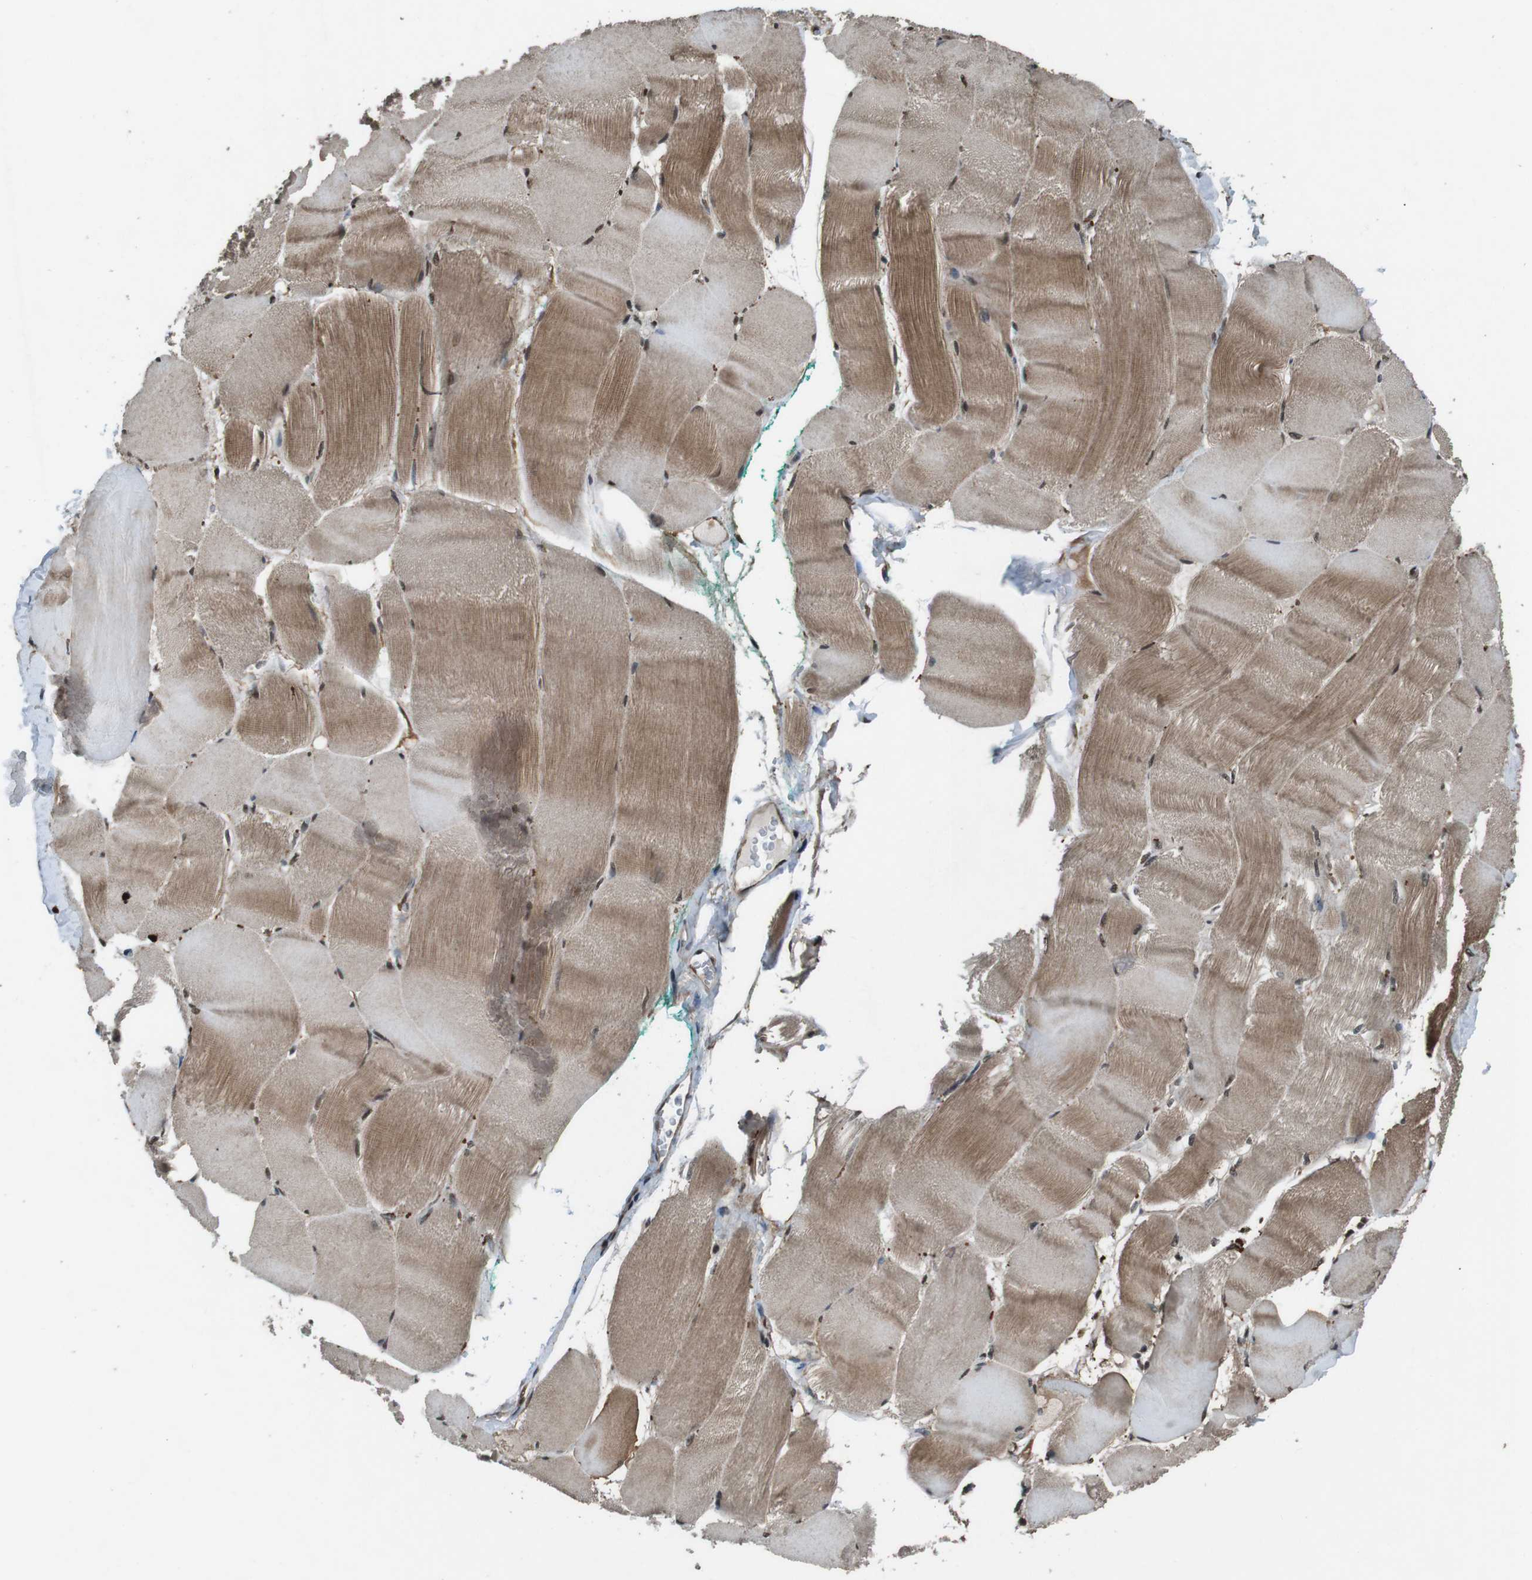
{"staining": {"intensity": "moderate", "quantity": ">75%", "location": "cytoplasmic/membranous,nuclear"}, "tissue": "skeletal muscle", "cell_type": "Myocytes", "image_type": "normal", "snomed": [{"axis": "morphology", "description": "Normal tissue, NOS"}, {"axis": "morphology", "description": "Squamous cell carcinoma, NOS"}, {"axis": "topography", "description": "Skeletal muscle"}], "caption": "This is a photomicrograph of immunohistochemistry (IHC) staining of unremarkable skeletal muscle, which shows moderate staining in the cytoplasmic/membranous,nuclear of myocytes.", "gene": "NR4A2", "patient": {"sex": "male", "age": 51}}